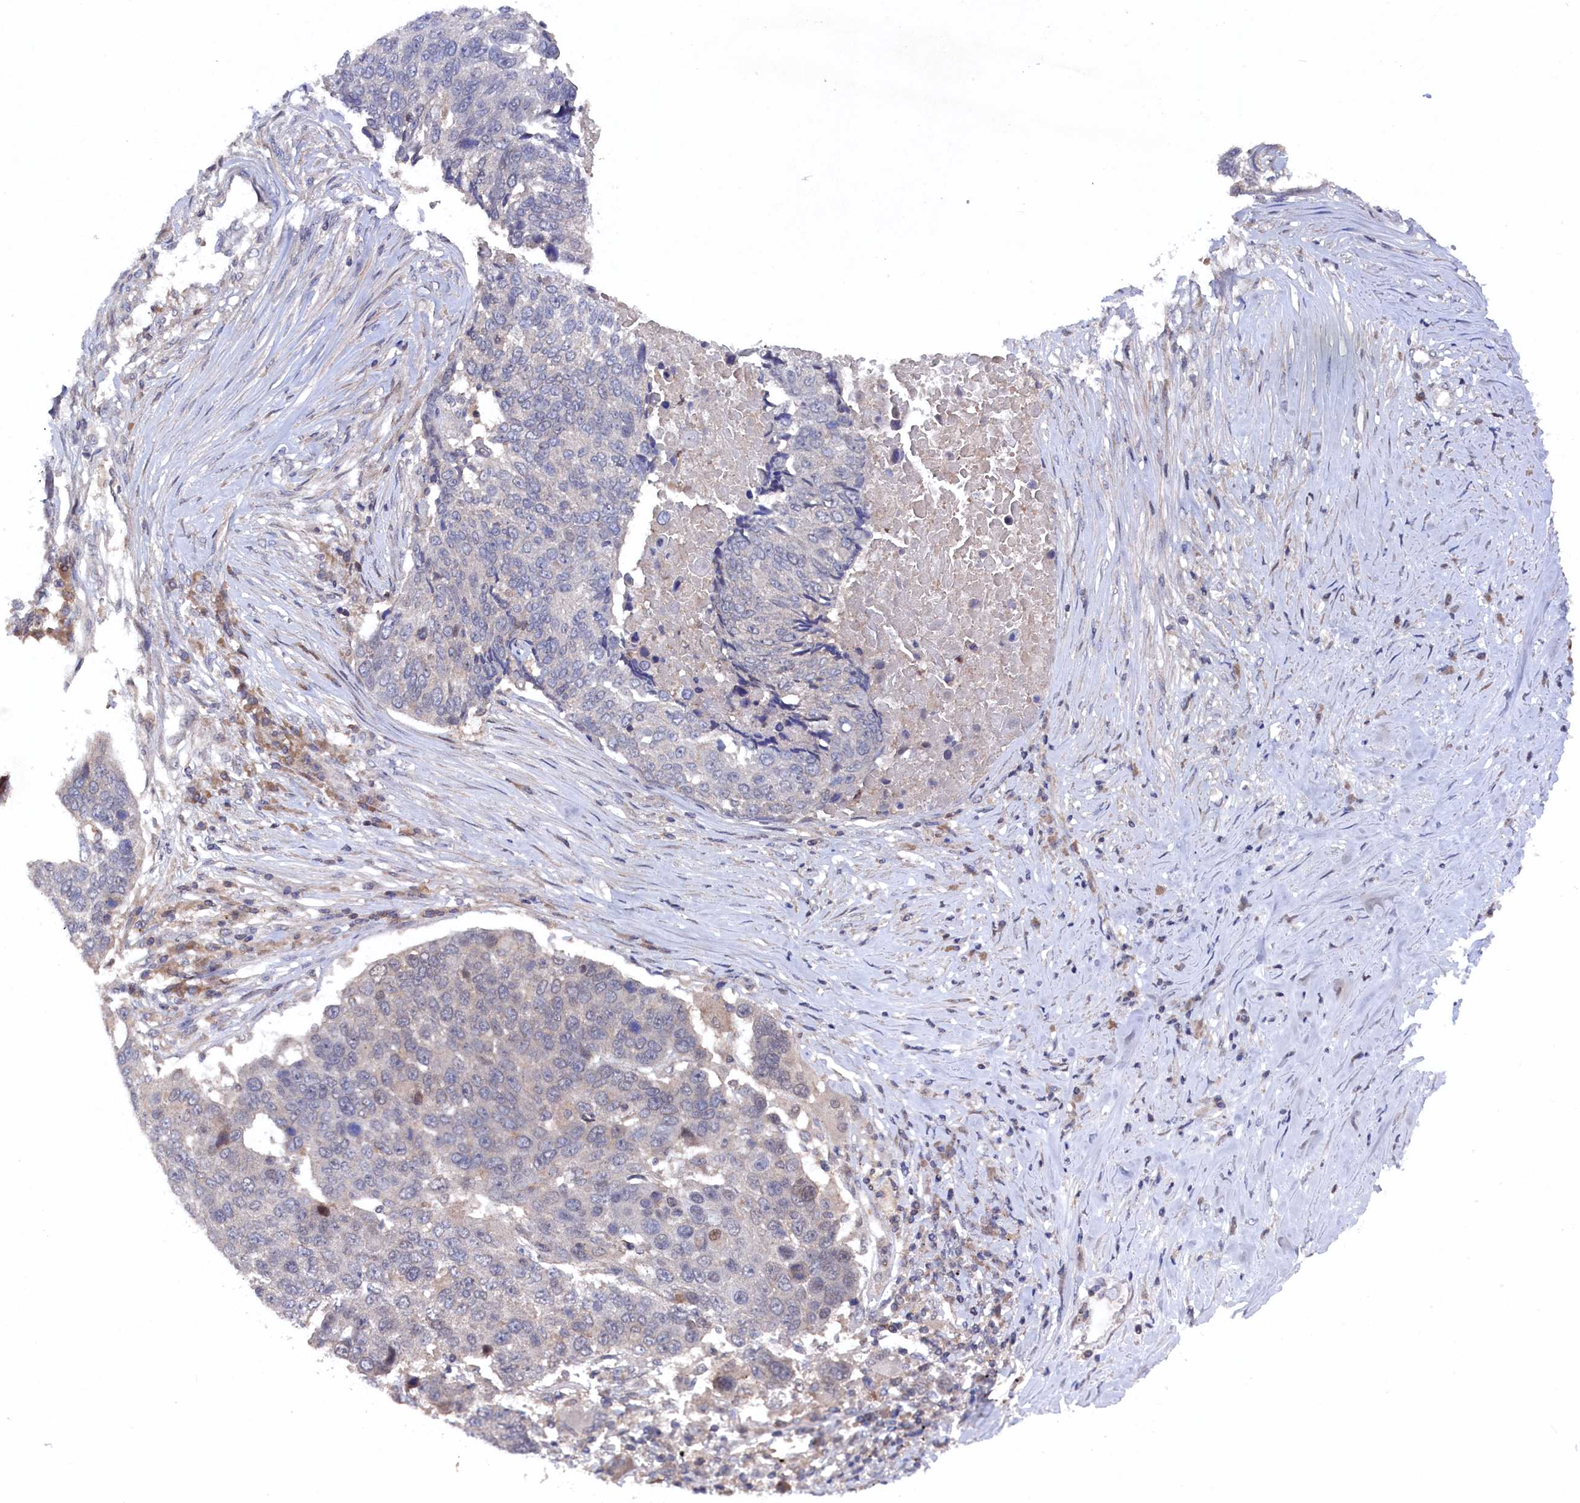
{"staining": {"intensity": "negative", "quantity": "none", "location": "none"}, "tissue": "lung cancer", "cell_type": "Tumor cells", "image_type": "cancer", "snomed": [{"axis": "morphology", "description": "Squamous cell carcinoma, NOS"}, {"axis": "topography", "description": "Lung"}], "caption": "There is no significant staining in tumor cells of lung cancer (squamous cell carcinoma).", "gene": "TMC5", "patient": {"sex": "male", "age": 66}}